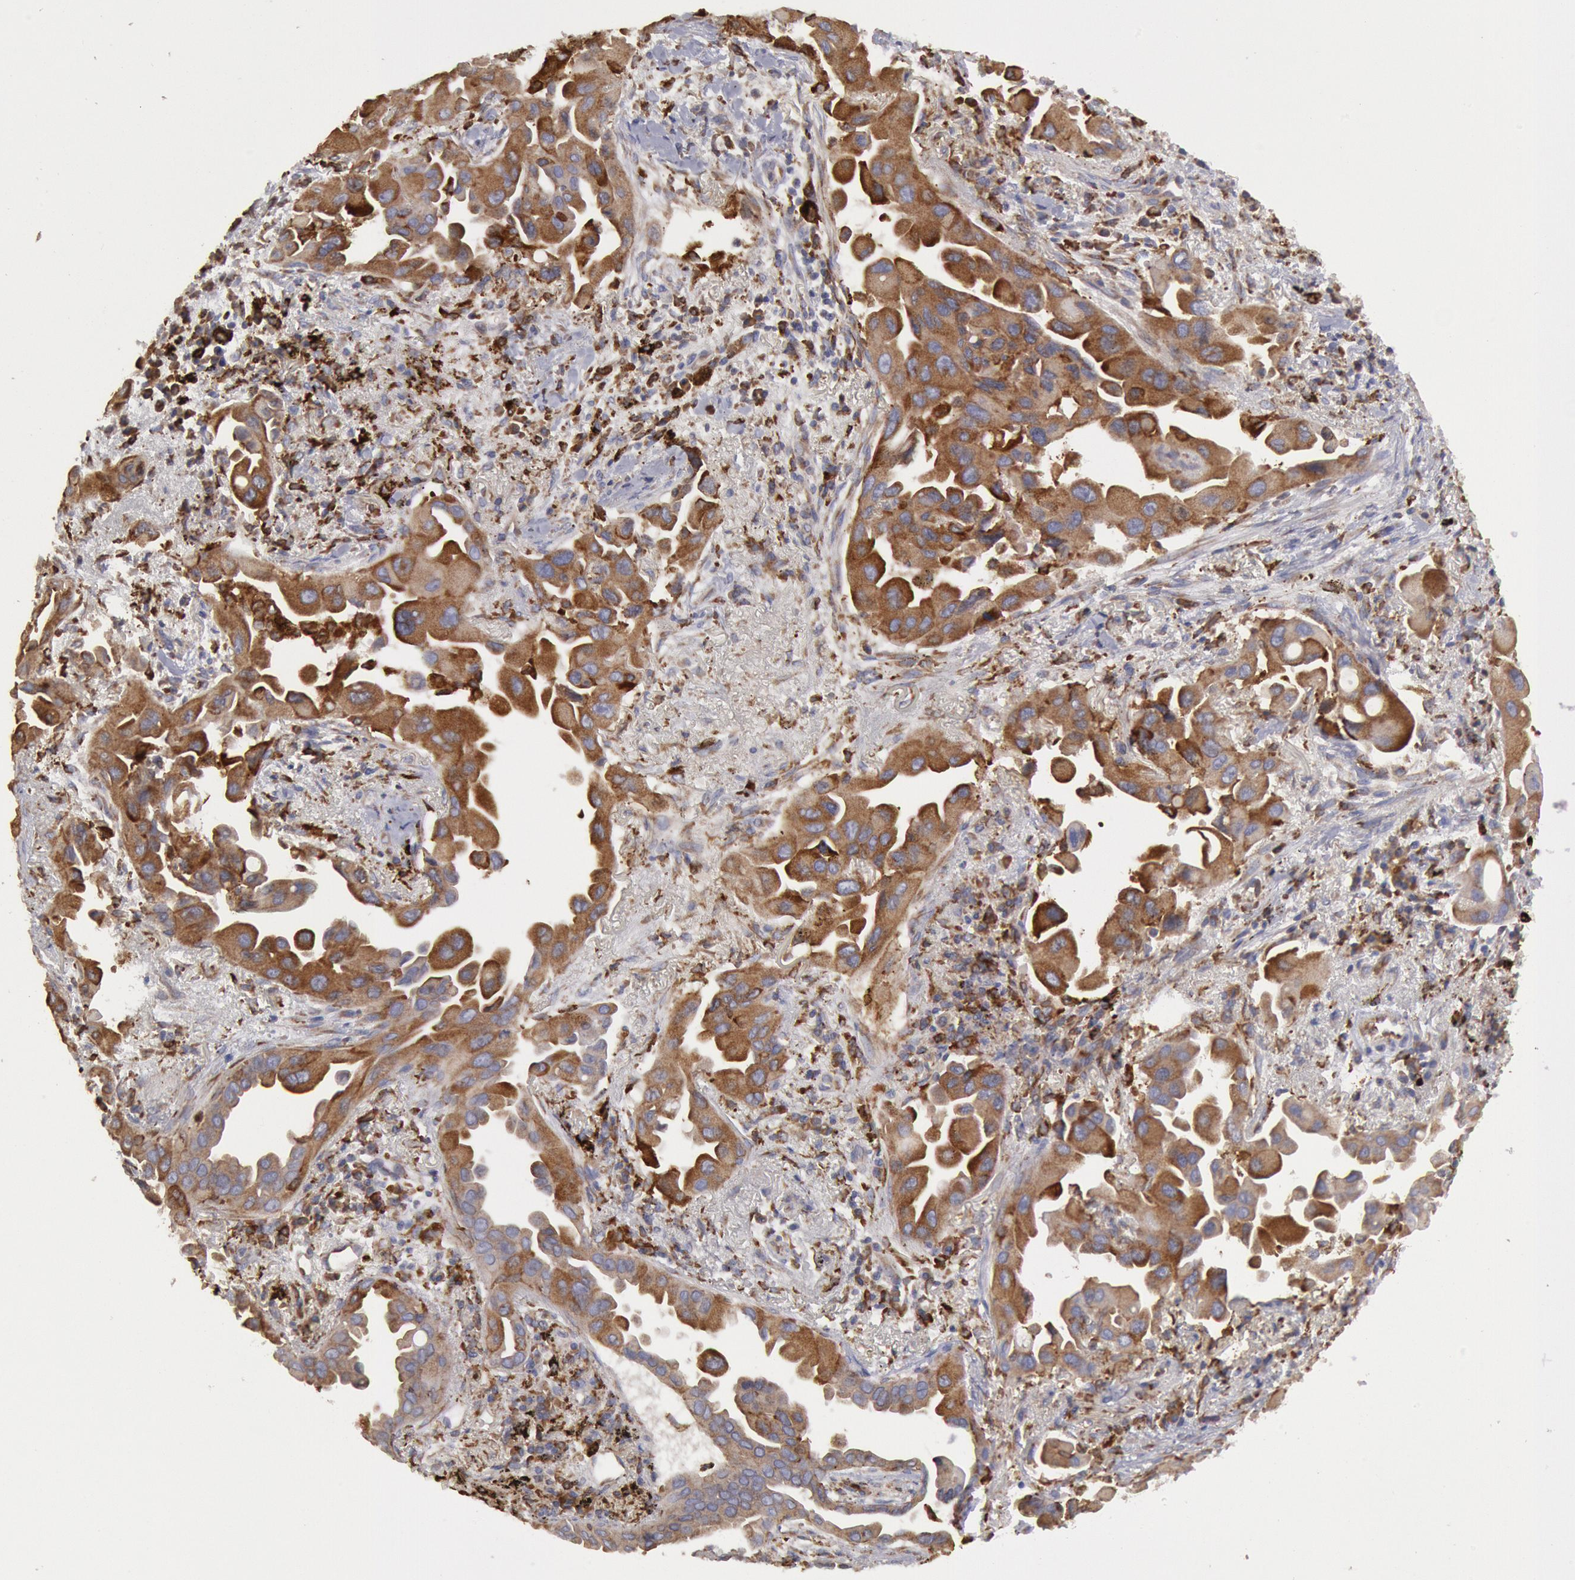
{"staining": {"intensity": "moderate", "quantity": ">75%", "location": "cytoplasmic/membranous"}, "tissue": "lung cancer", "cell_type": "Tumor cells", "image_type": "cancer", "snomed": [{"axis": "morphology", "description": "Adenocarcinoma, NOS"}, {"axis": "topography", "description": "Lung"}], "caption": "This photomicrograph exhibits lung cancer stained with immunohistochemistry to label a protein in brown. The cytoplasmic/membranous of tumor cells show moderate positivity for the protein. Nuclei are counter-stained blue.", "gene": "ERP44", "patient": {"sex": "male", "age": 68}}